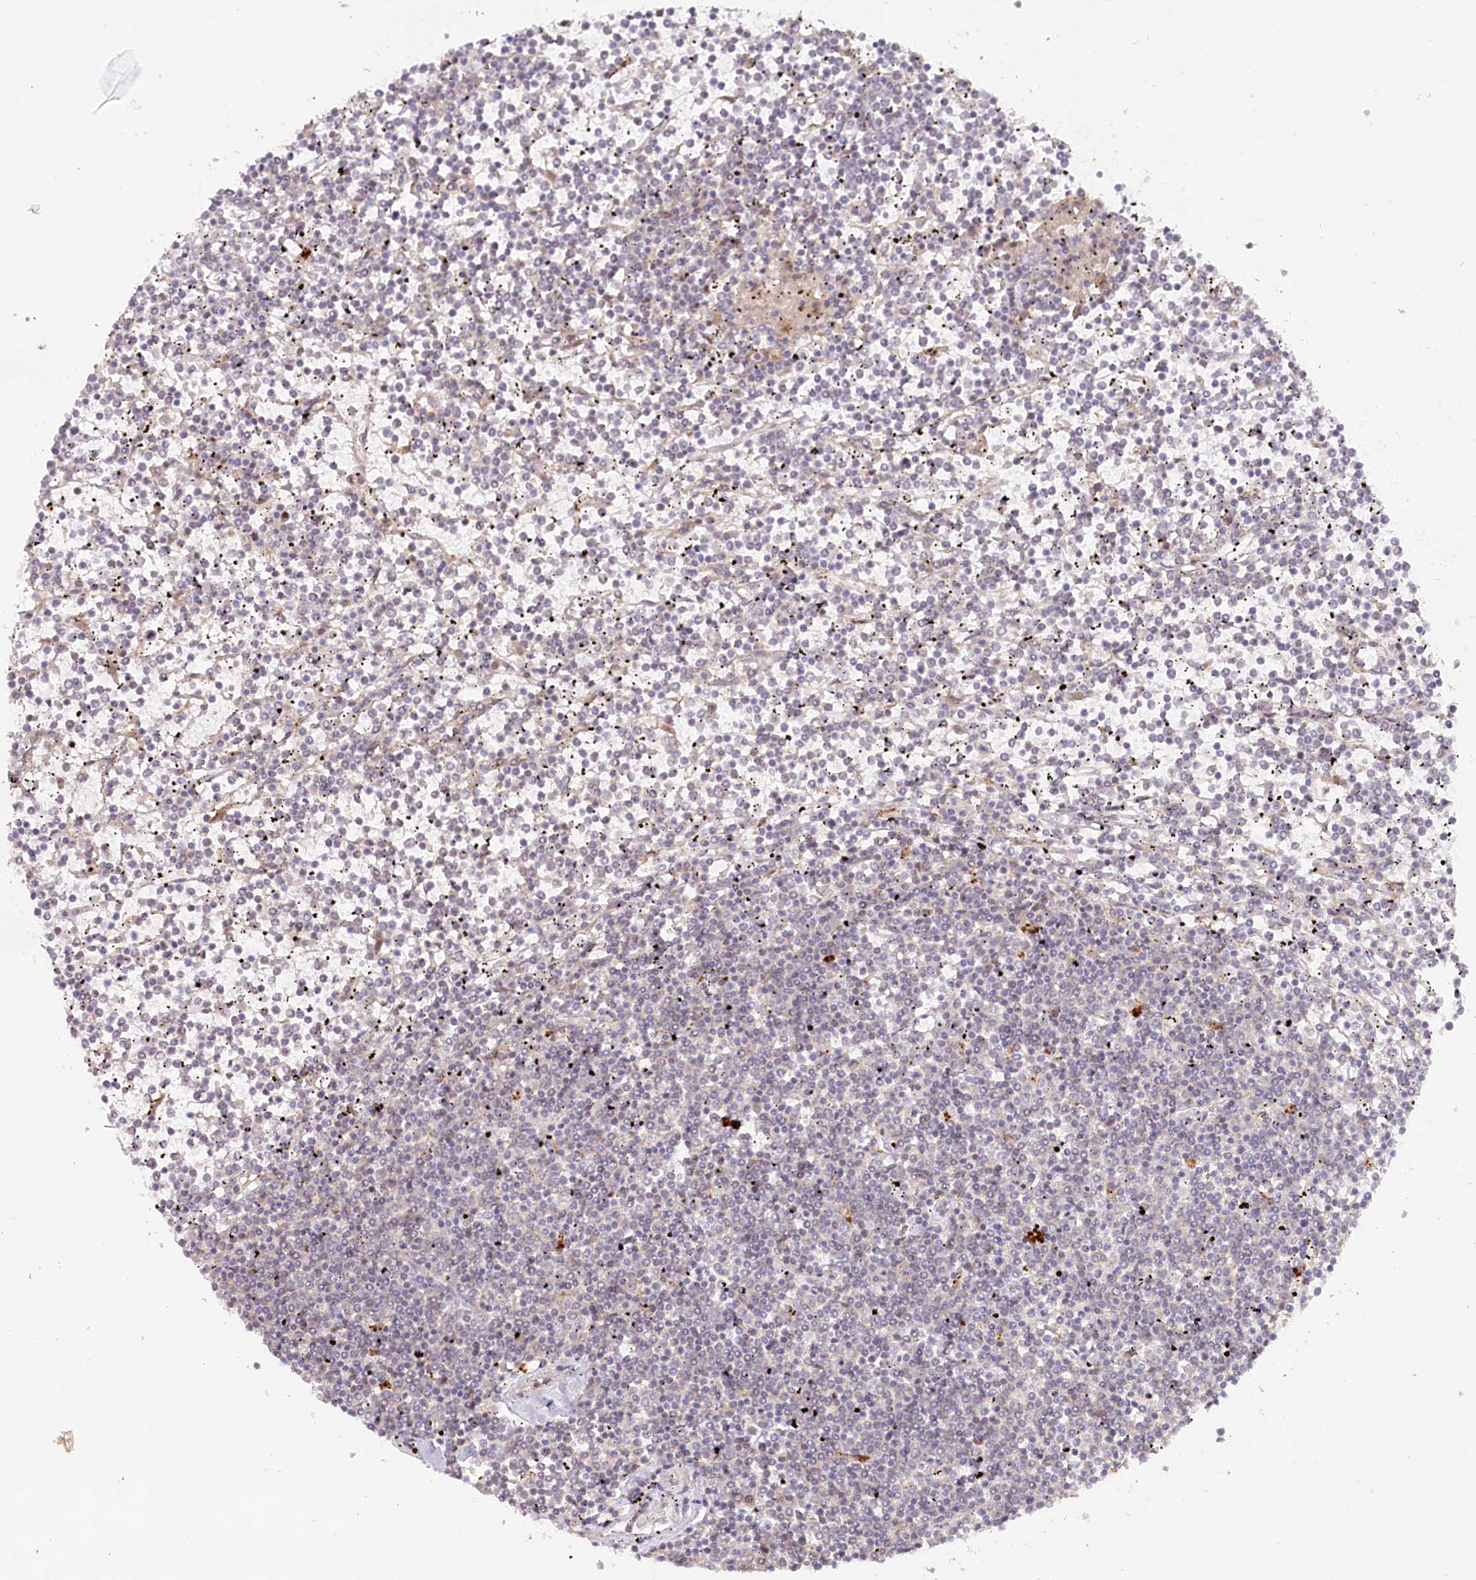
{"staining": {"intensity": "negative", "quantity": "none", "location": "none"}, "tissue": "lymphoma", "cell_type": "Tumor cells", "image_type": "cancer", "snomed": [{"axis": "morphology", "description": "Malignant lymphoma, non-Hodgkin's type, Low grade"}, {"axis": "topography", "description": "Spleen"}], "caption": "IHC of lymphoma reveals no expression in tumor cells.", "gene": "PSAPL1", "patient": {"sex": "female", "age": 19}}